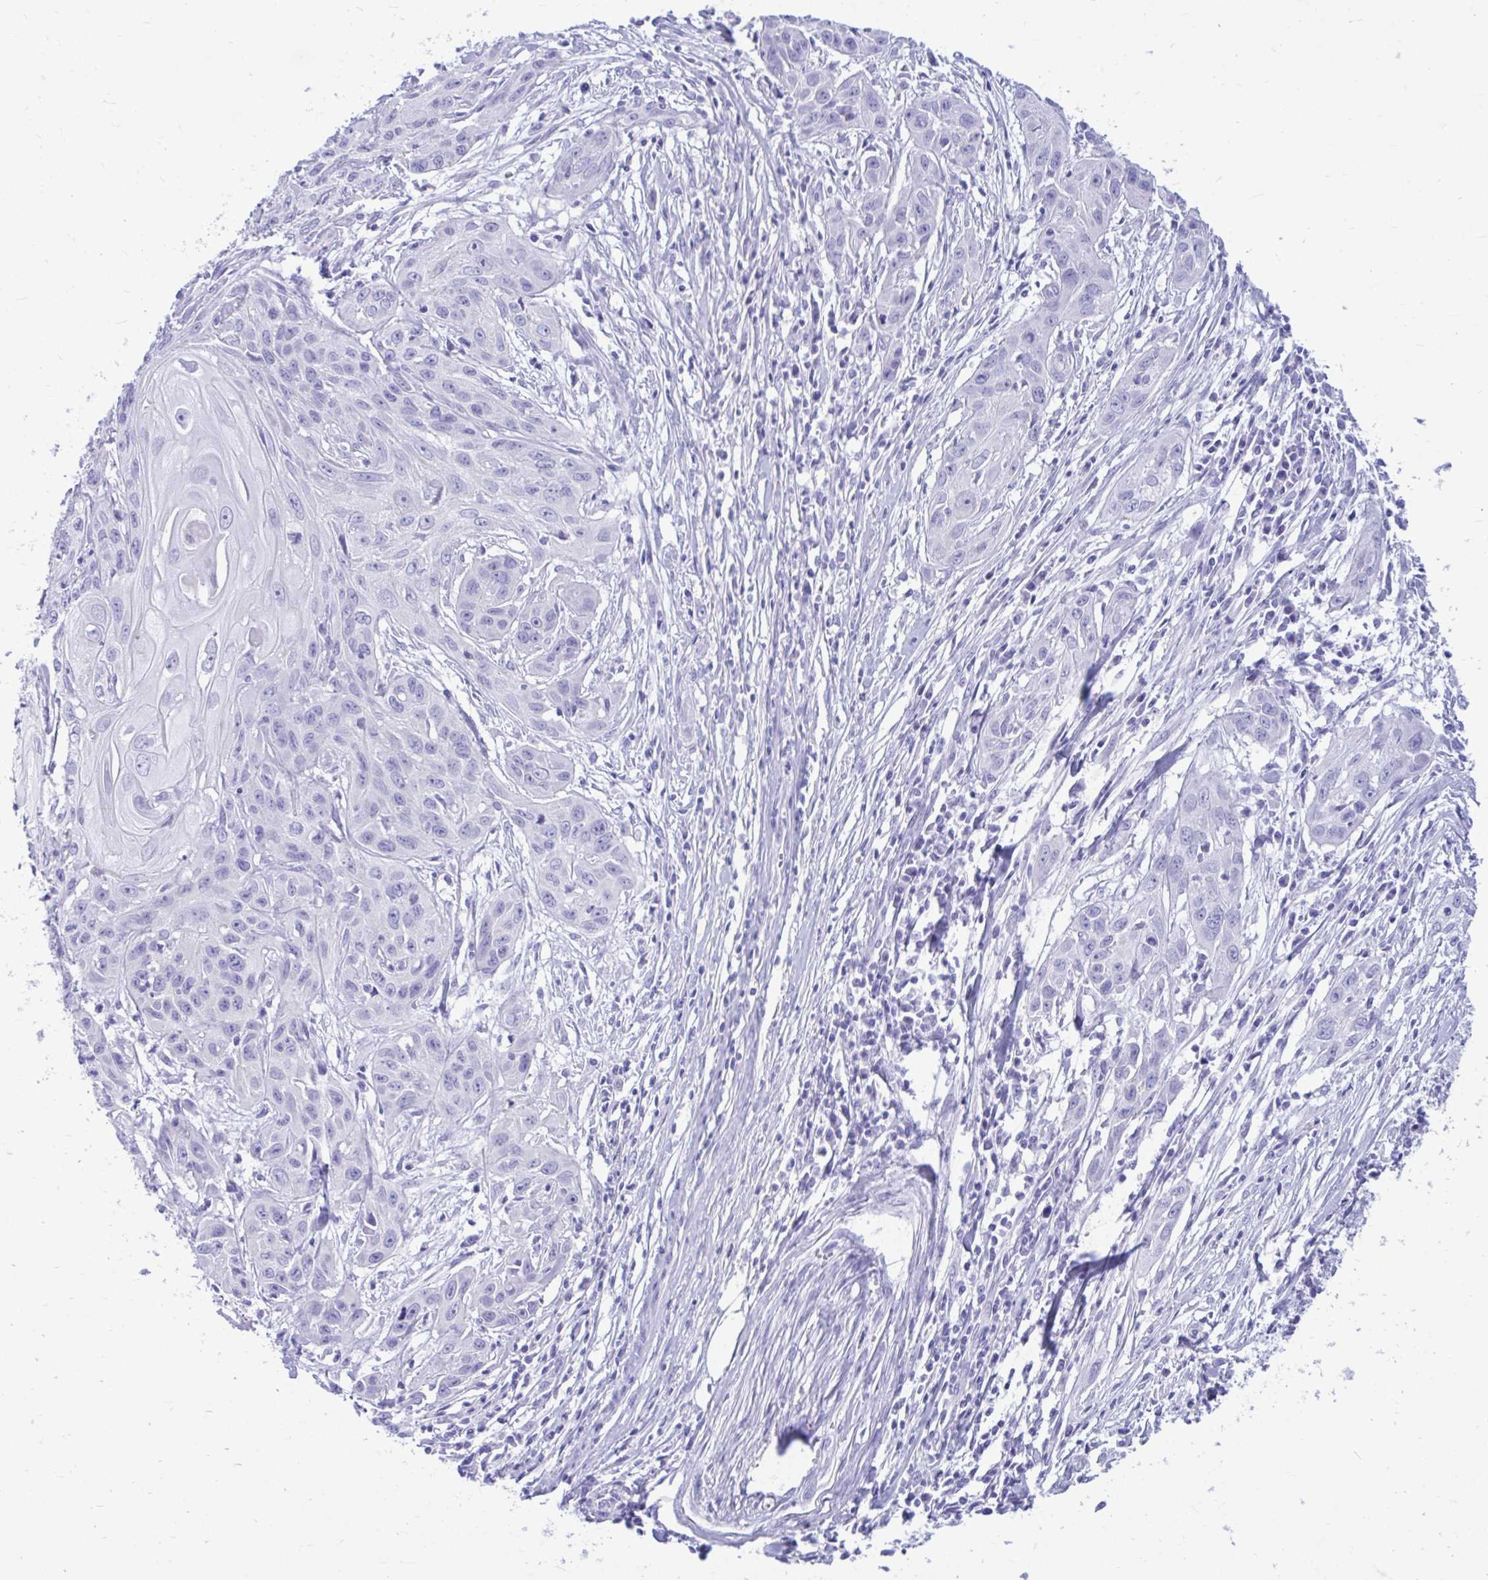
{"staining": {"intensity": "negative", "quantity": "none", "location": "none"}, "tissue": "skin cancer", "cell_type": "Tumor cells", "image_type": "cancer", "snomed": [{"axis": "morphology", "description": "Squamous cell carcinoma, NOS"}, {"axis": "topography", "description": "Skin"}, {"axis": "topography", "description": "Vulva"}], "caption": "High magnification brightfield microscopy of skin cancer (squamous cell carcinoma) stained with DAB (3,3'-diaminobenzidine) (brown) and counterstained with hematoxylin (blue): tumor cells show no significant positivity.", "gene": "SHISA8", "patient": {"sex": "female", "age": 83}}